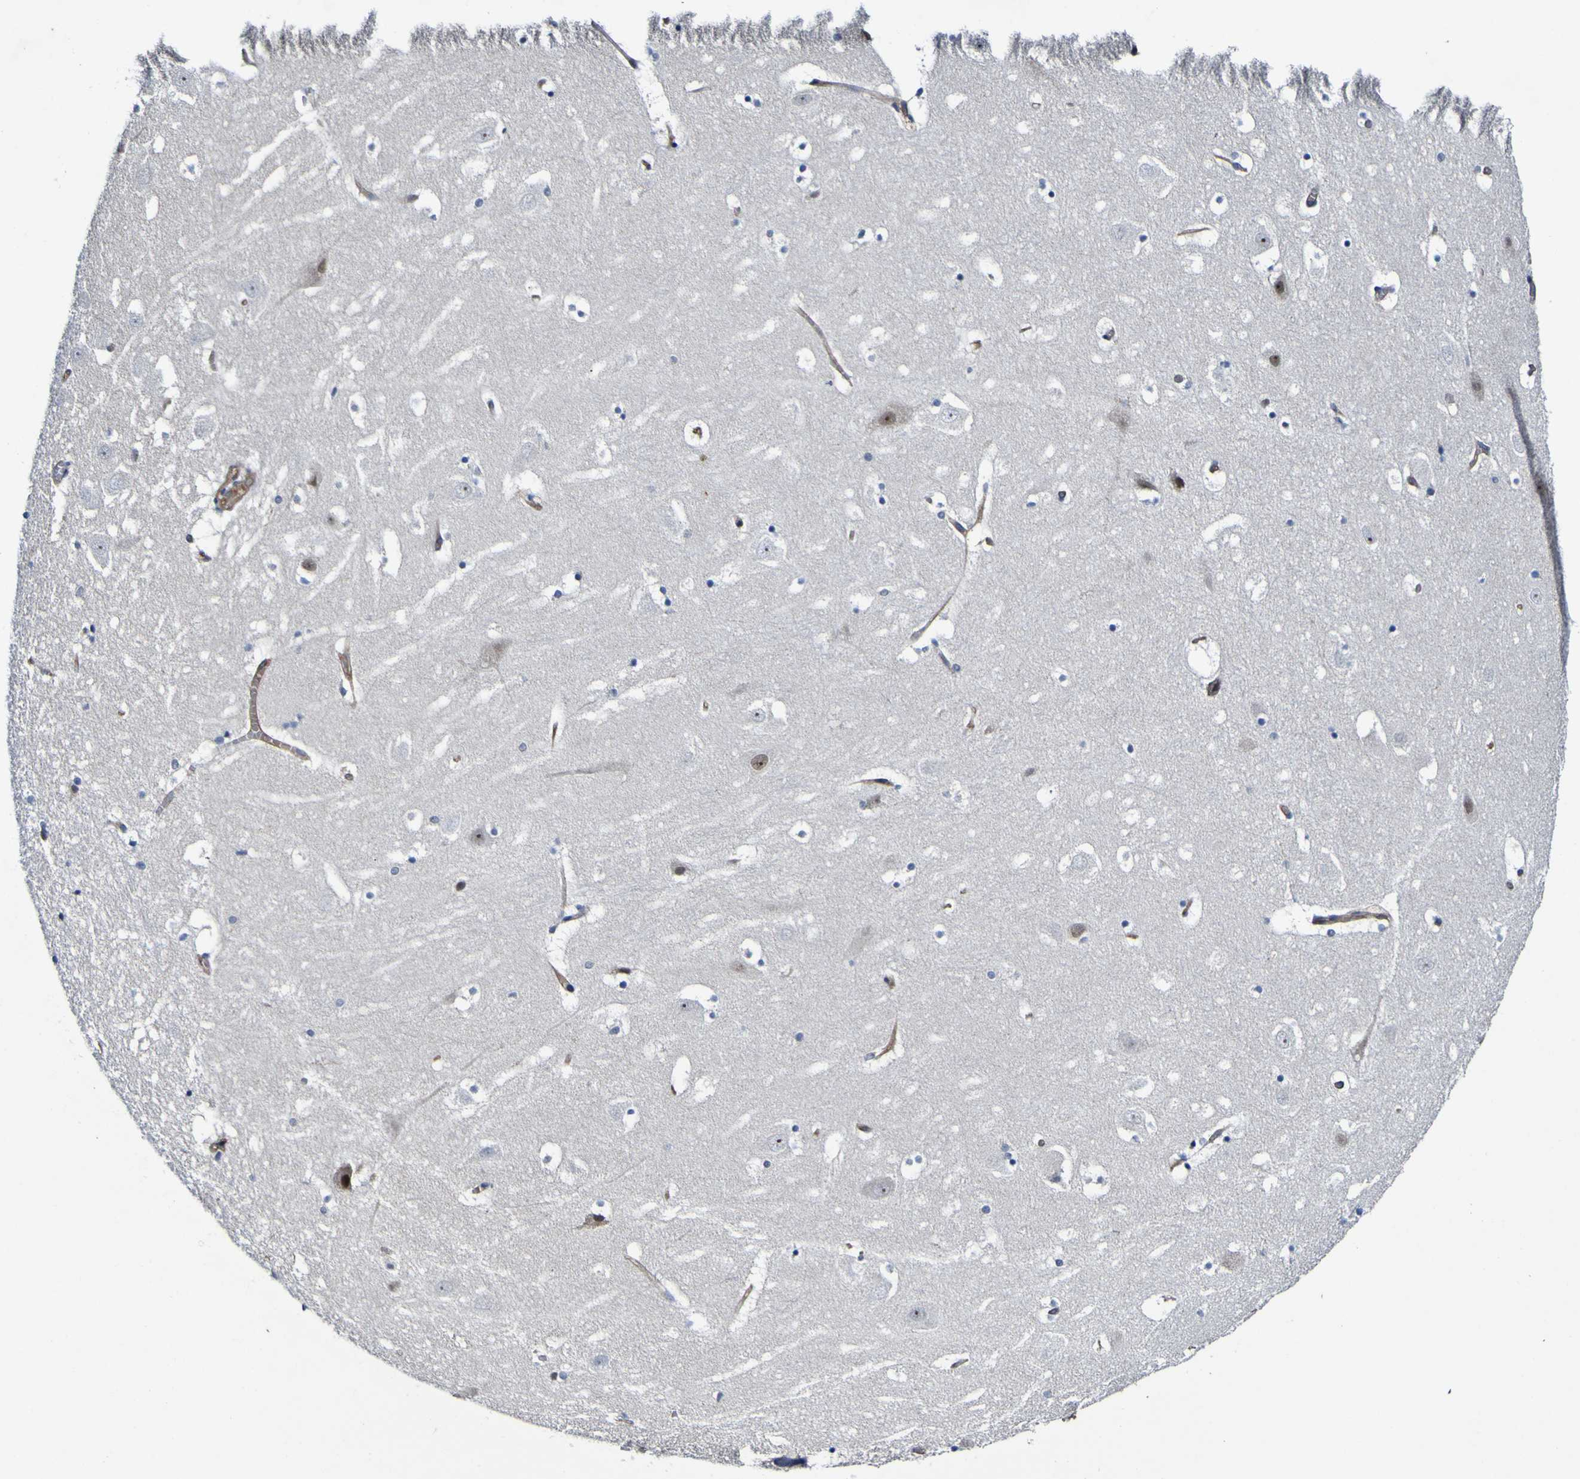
{"staining": {"intensity": "negative", "quantity": "none", "location": "none"}, "tissue": "hippocampus", "cell_type": "Glial cells", "image_type": "normal", "snomed": [{"axis": "morphology", "description": "Normal tissue, NOS"}, {"axis": "topography", "description": "Hippocampus"}], "caption": "High magnification brightfield microscopy of normal hippocampus stained with DAB (3,3'-diaminobenzidine) (brown) and counterstained with hematoxylin (blue): glial cells show no significant positivity.", "gene": "CCL2", "patient": {"sex": "male", "age": 45}}